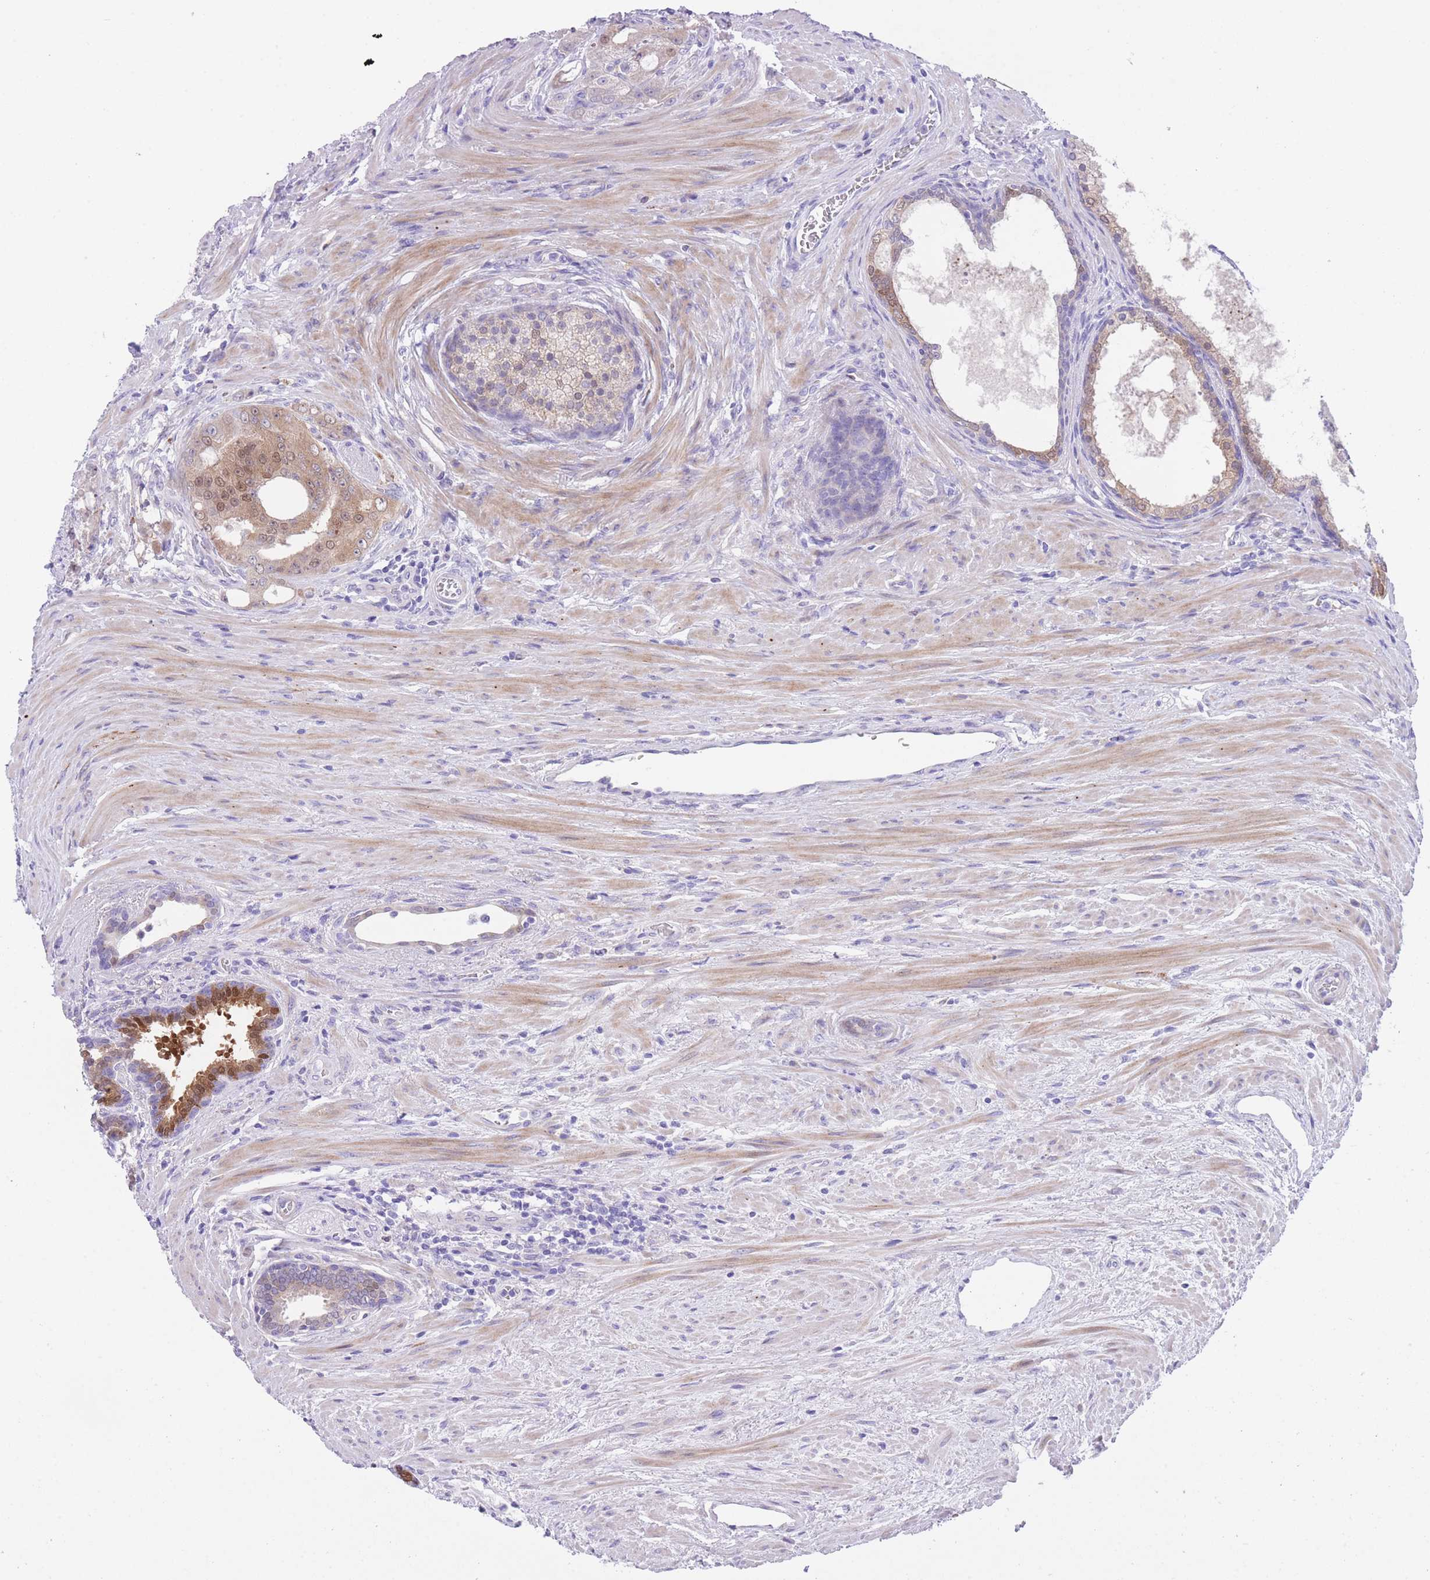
{"staining": {"intensity": "moderate", "quantity": "<25%", "location": "nuclear"}, "tissue": "prostate cancer", "cell_type": "Tumor cells", "image_type": "cancer", "snomed": [{"axis": "morphology", "description": "Adenocarcinoma, High grade"}, {"axis": "topography", "description": "Prostate"}], "caption": "Human prostate cancer stained with a brown dye shows moderate nuclear positive staining in about <25% of tumor cells.", "gene": "QTRT1", "patient": {"sex": "male", "age": 69}}